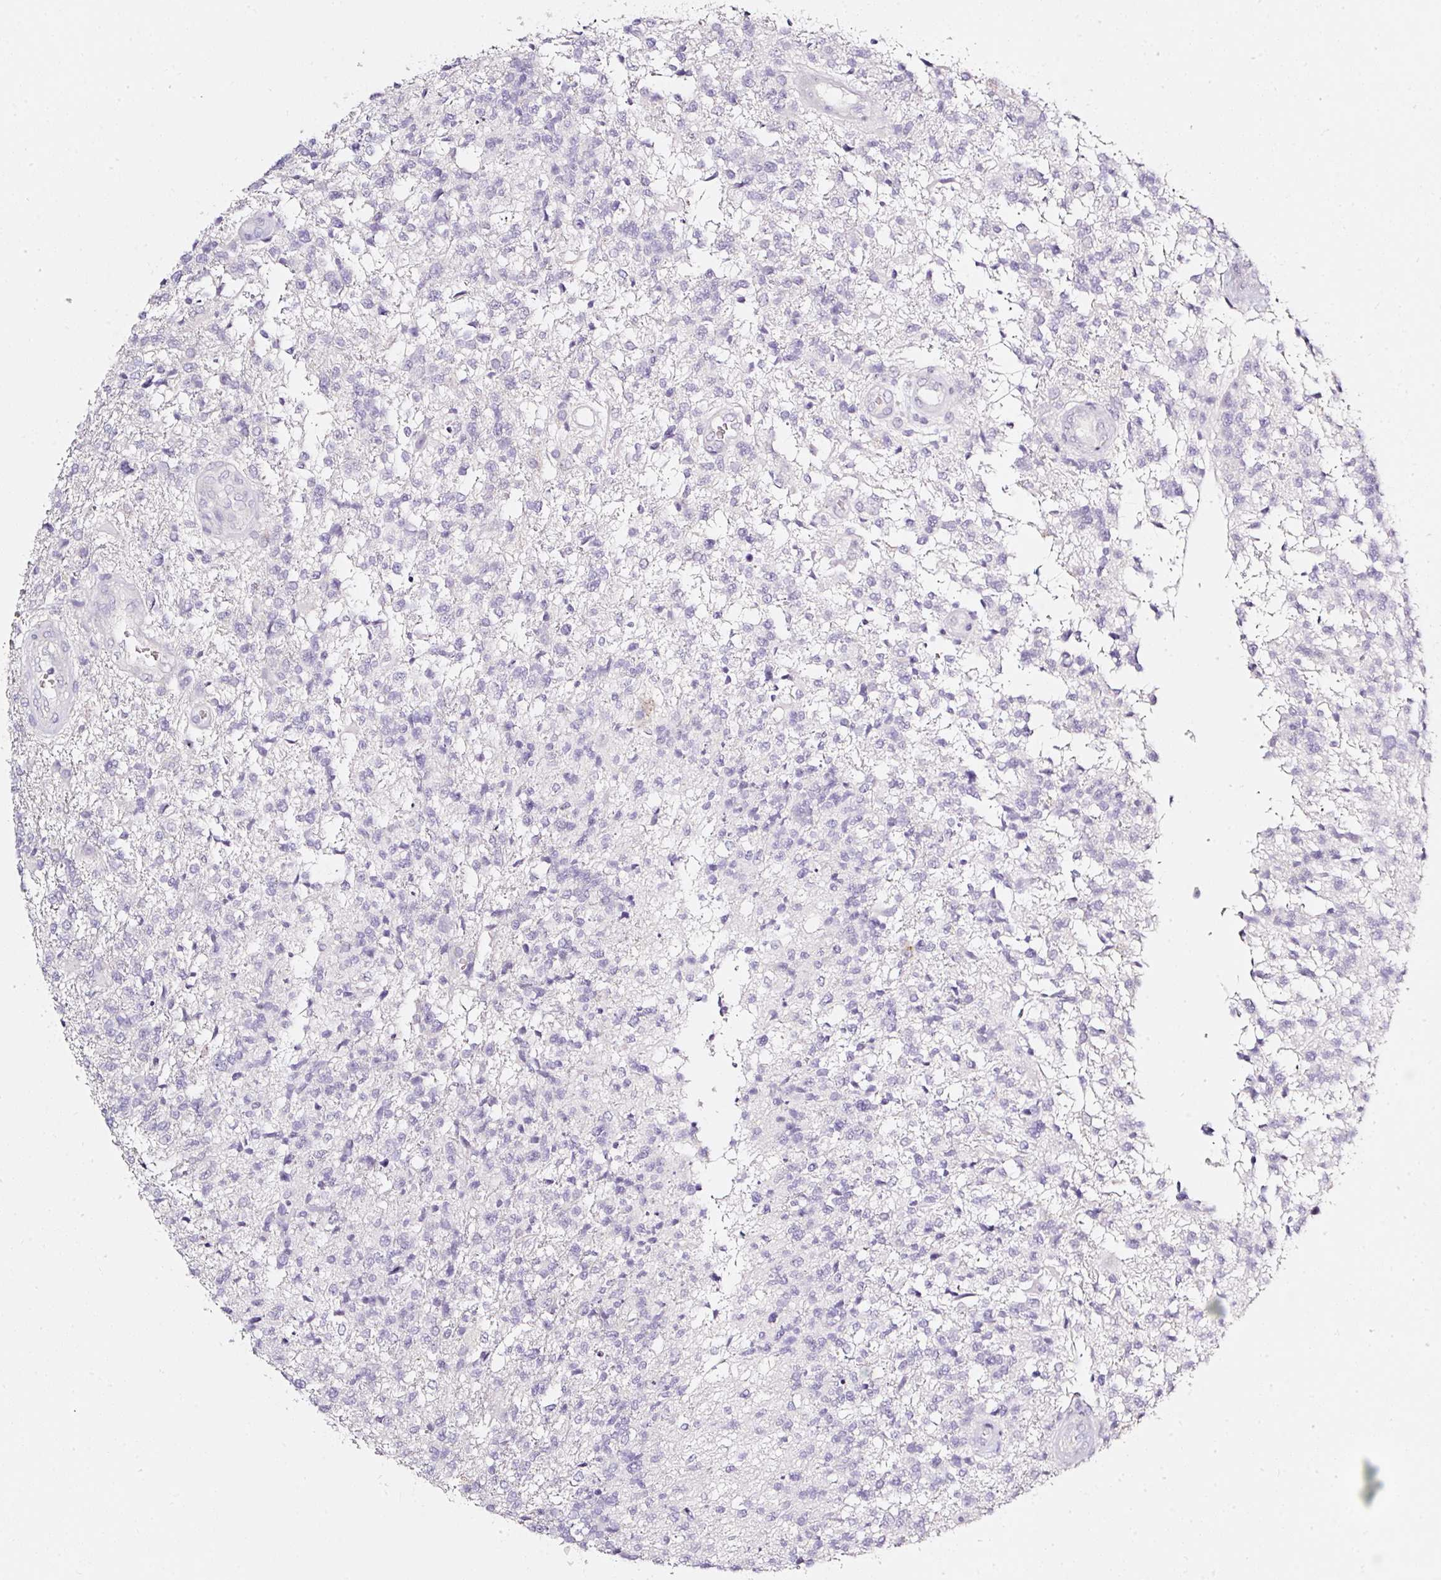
{"staining": {"intensity": "negative", "quantity": "none", "location": "none"}, "tissue": "glioma", "cell_type": "Tumor cells", "image_type": "cancer", "snomed": [{"axis": "morphology", "description": "Glioma, malignant, High grade"}, {"axis": "topography", "description": "Brain"}], "caption": "IHC photomicrograph of neoplastic tissue: human malignant glioma (high-grade) stained with DAB (3,3'-diaminobenzidine) shows no significant protein staining in tumor cells. Brightfield microscopy of immunohistochemistry (IHC) stained with DAB (brown) and hematoxylin (blue), captured at high magnification.", "gene": "PDXDC1", "patient": {"sex": "male", "age": 56}}